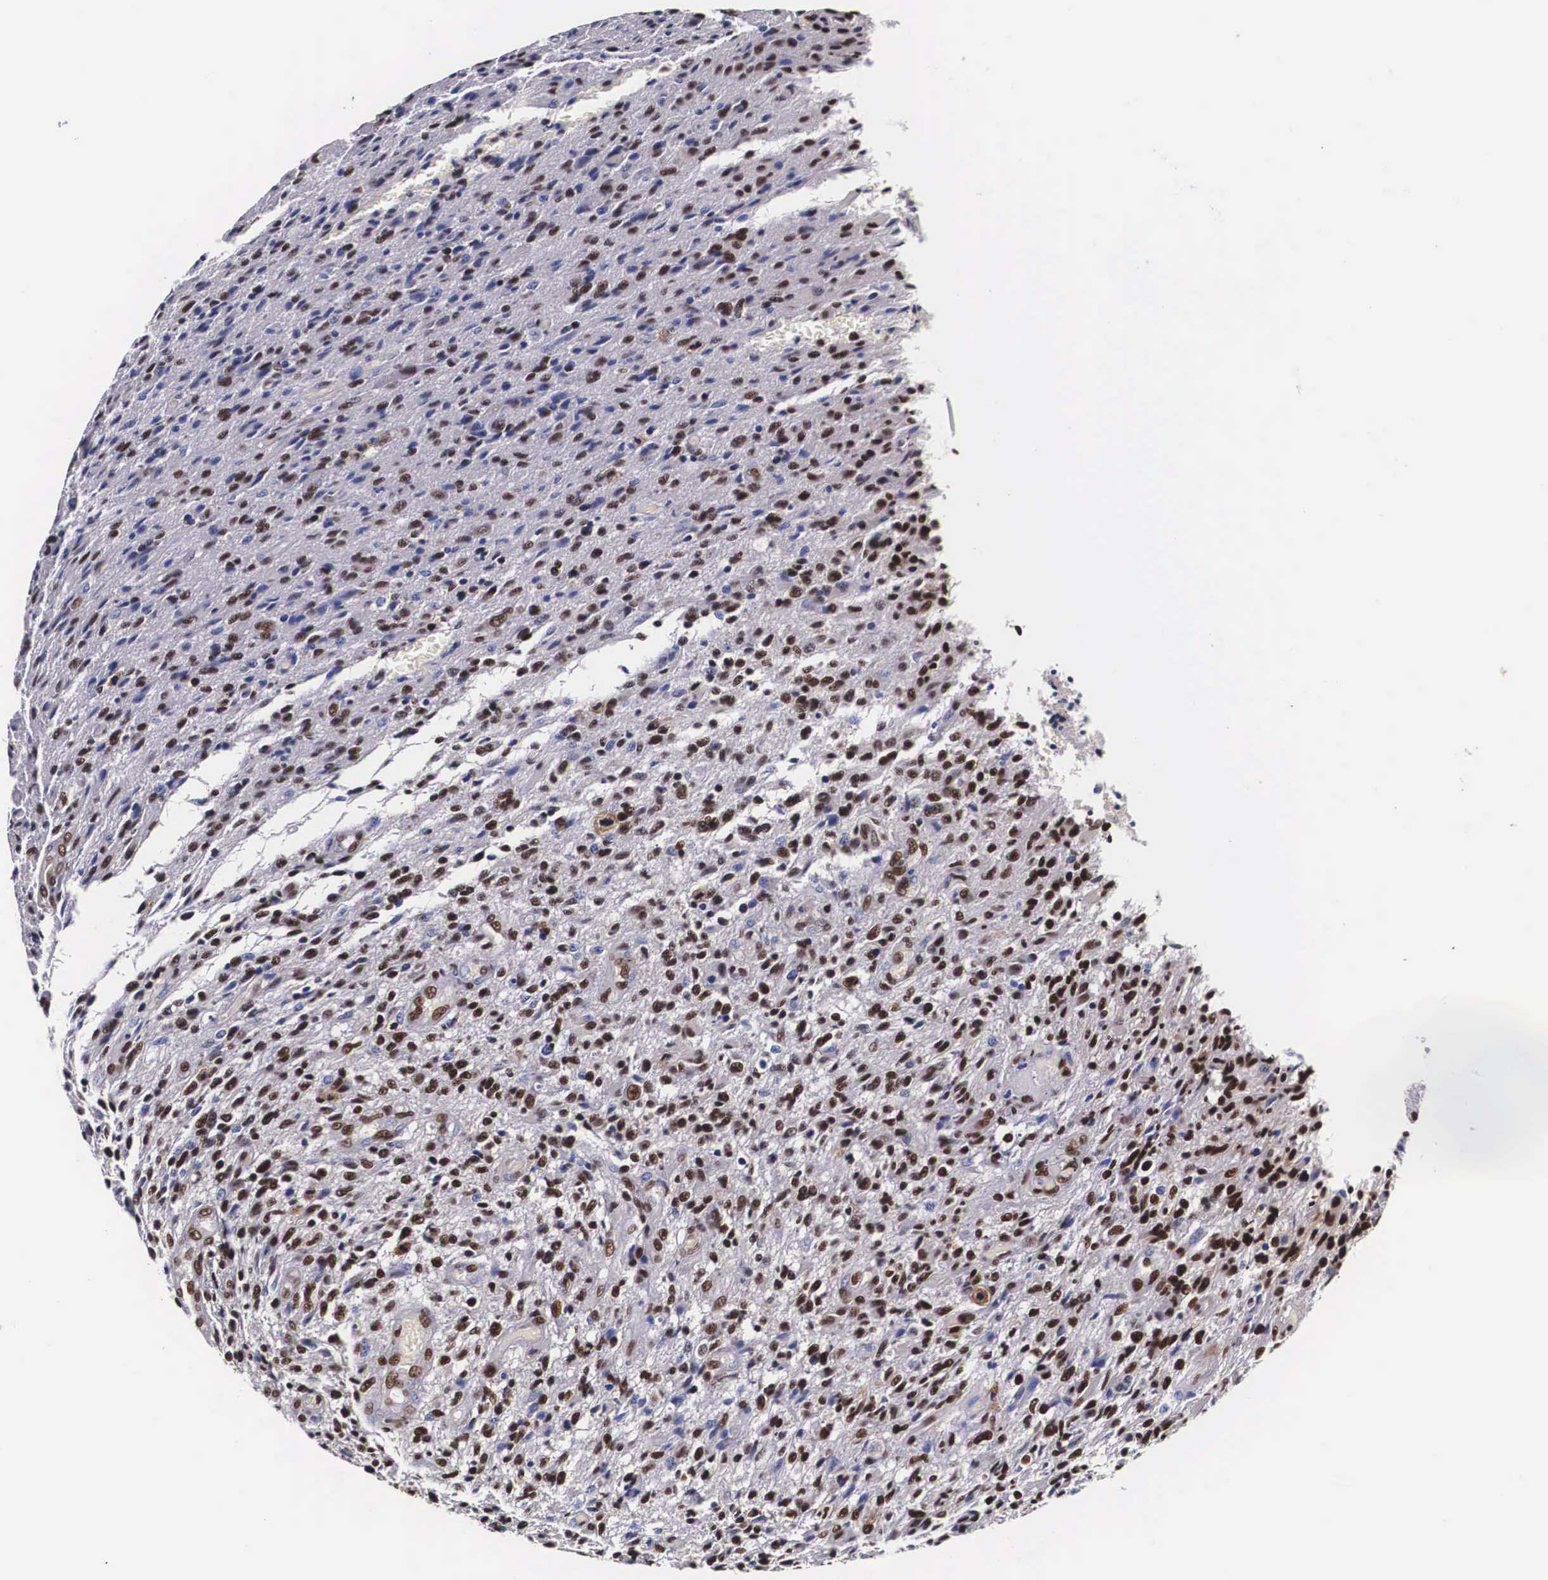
{"staining": {"intensity": "strong", "quantity": "25%-75%", "location": "nuclear"}, "tissue": "glioma", "cell_type": "Tumor cells", "image_type": "cancer", "snomed": [{"axis": "morphology", "description": "Glioma, malignant, High grade"}, {"axis": "topography", "description": "Brain"}], "caption": "An image showing strong nuclear staining in about 25%-75% of tumor cells in malignant high-grade glioma, as visualized by brown immunohistochemical staining.", "gene": "PABPN1", "patient": {"sex": "male", "age": 36}}